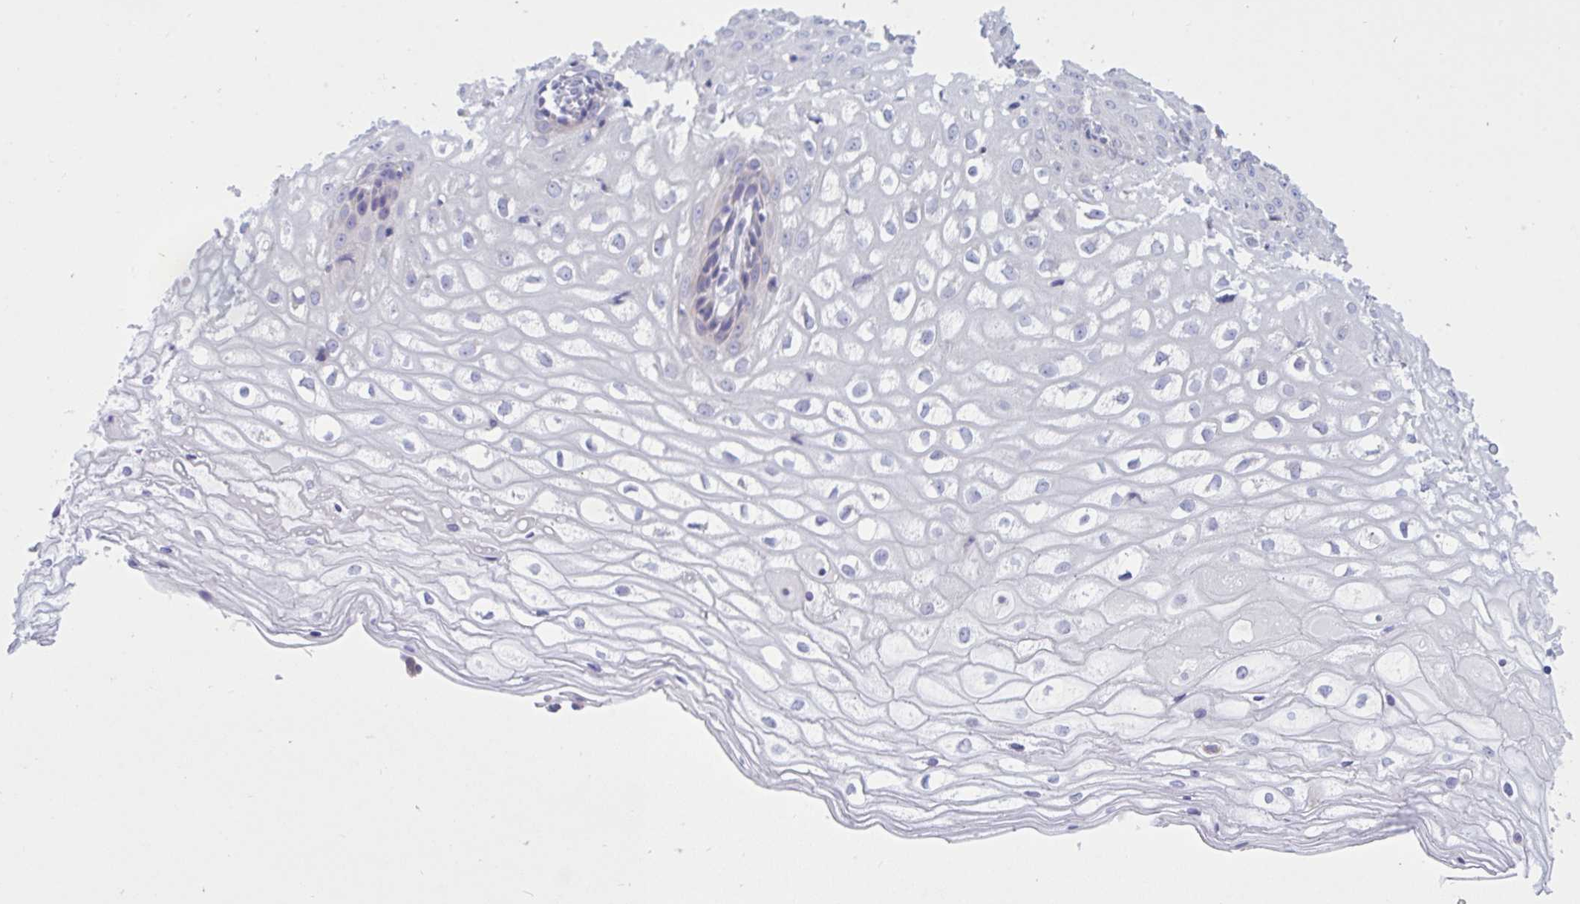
{"staining": {"intensity": "negative", "quantity": "none", "location": "none"}, "tissue": "cervix", "cell_type": "Glandular cells", "image_type": "normal", "snomed": [{"axis": "morphology", "description": "Normal tissue, NOS"}, {"axis": "topography", "description": "Cervix"}], "caption": "A micrograph of cervix stained for a protein shows no brown staining in glandular cells.", "gene": "OXLD1", "patient": {"sex": "female", "age": 36}}